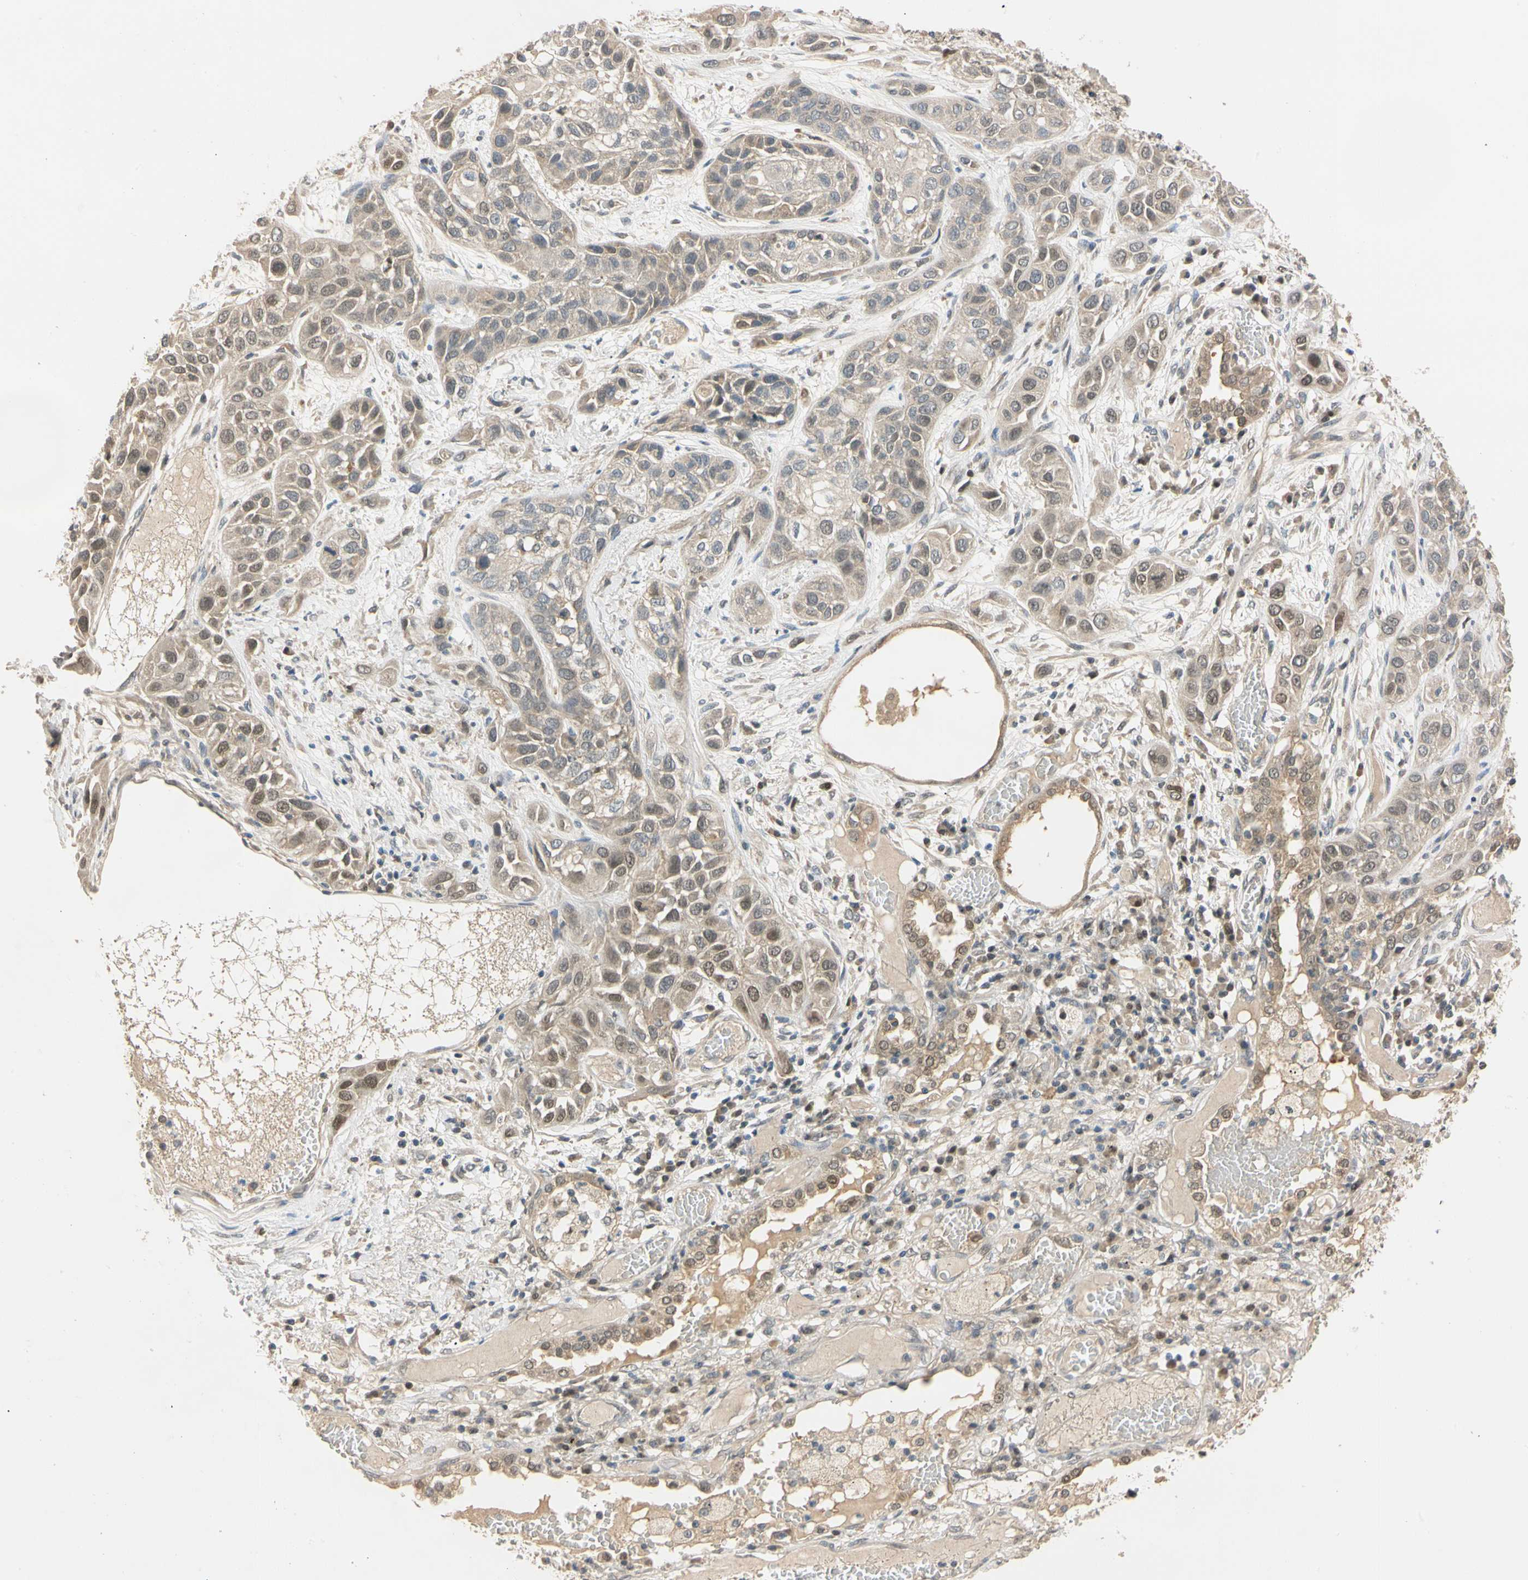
{"staining": {"intensity": "moderate", "quantity": "25%-75%", "location": "cytoplasmic/membranous,nuclear"}, "tissue": "lung cancer", "cell_type": "Tumor cells", "image_type": "cancer", "snomed": [{"axis": "morphology", "description": "Squamous cell carcinoma, NOS"}, {"axis": "topography", "description": "Lung"}], "caption": "The histopathology image exhibits staining of squamous cell carcinoma (lung), revealing moderate cytoplasmic/membranous and nuclear protein expression (brown color) within tumor cells. The staining is performed using DAB (3,3'-diaminobenzidine) brown chromogen to label protein expression. The nuclei are counter-stained blue using hematoxylin.", "gene": "RIOX2", "patient": {"sex": "male", "age": 71}}